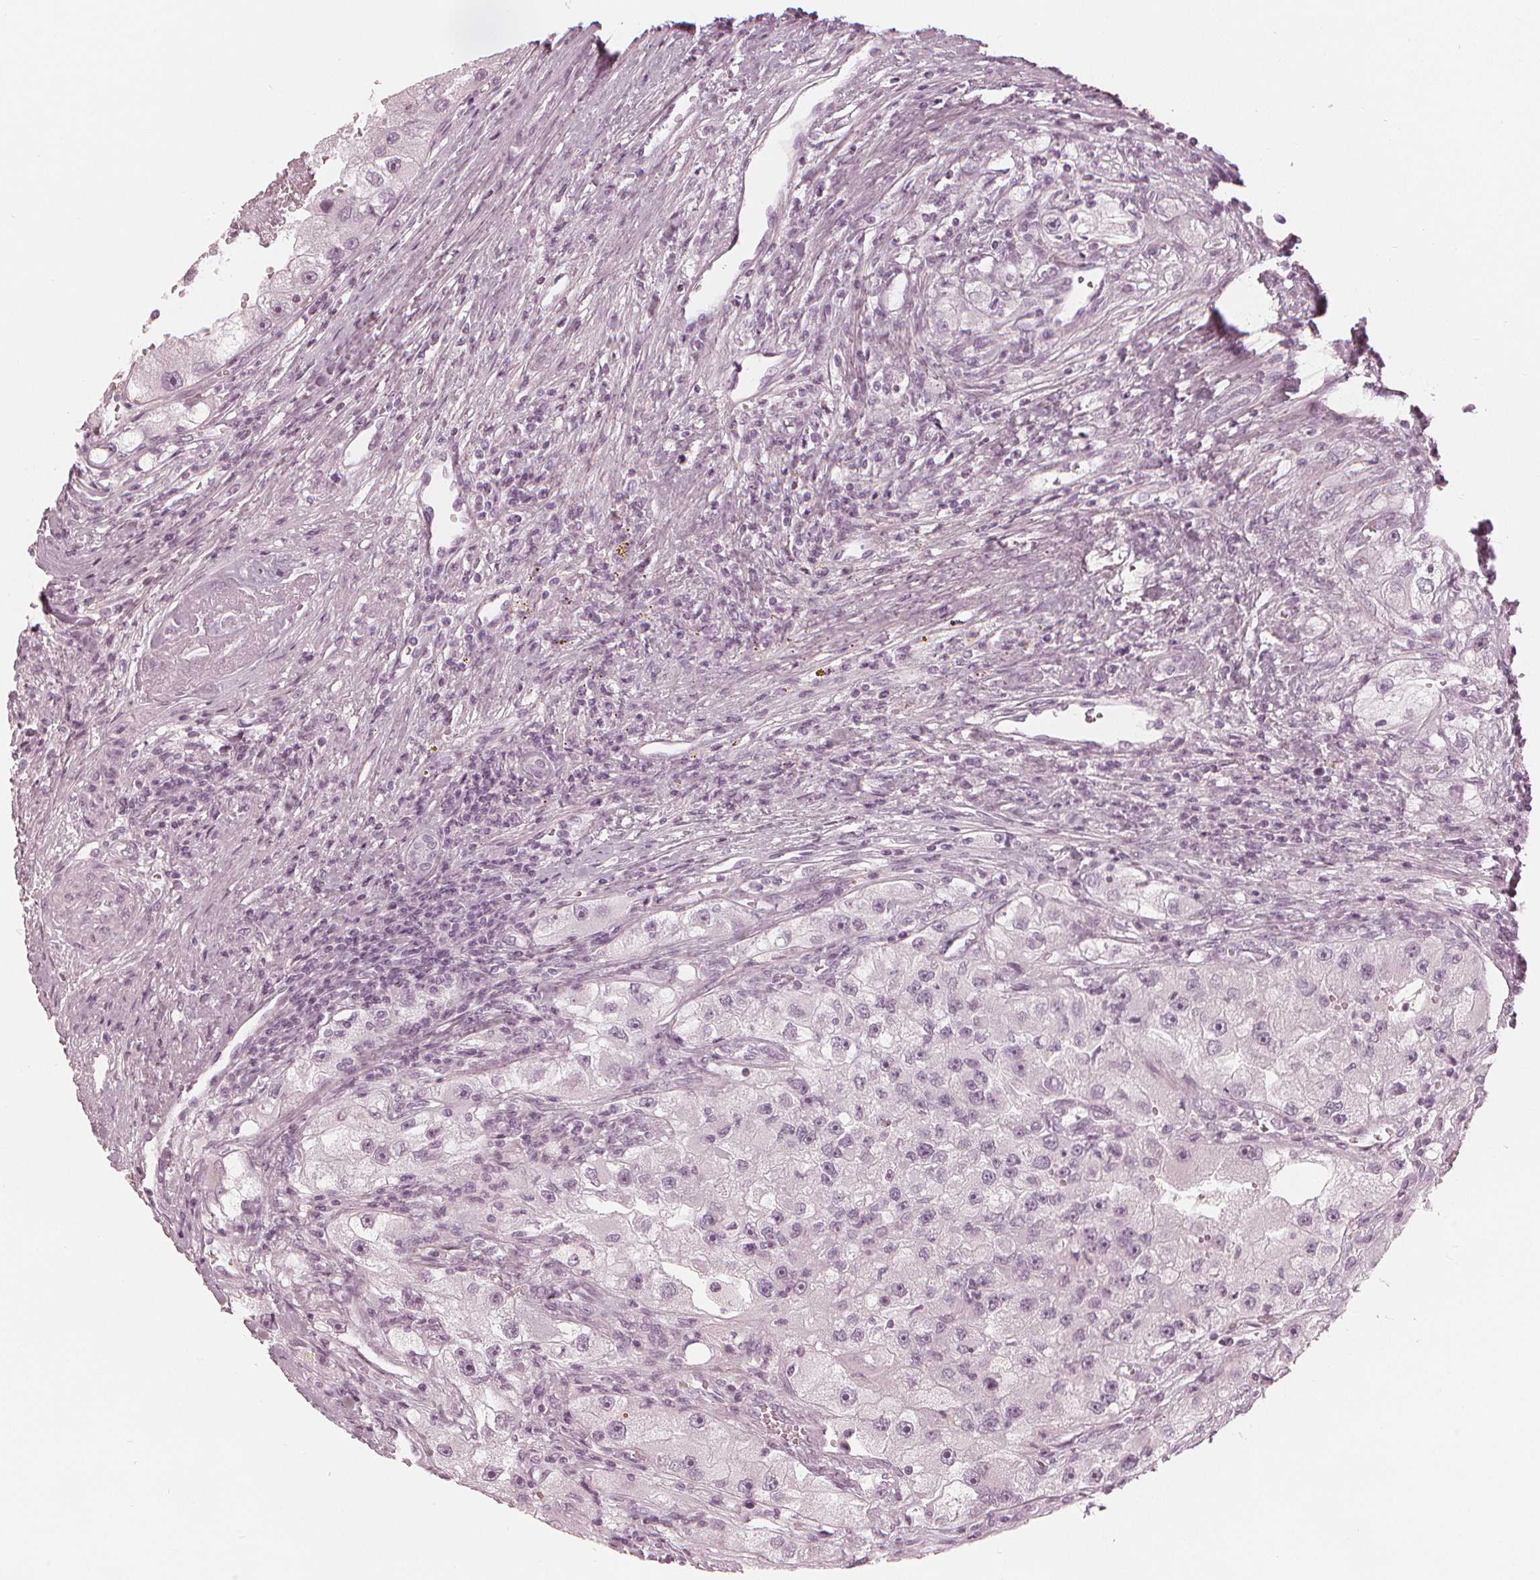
{"staining": {"intensity": "negative", "quantity": "none", "location": "none"}, "tissue": "renal cancer", "cell_type": "Tumor cells", "image_type": "cancer", "snomed": [{"axis": "morphology", "description": "Adenocarcinoma, NOS"}, {"axis": "topography", "description": "Kidney"}], "caption": "Adenocarcinoma (renal) was stained to show a protein in brown. There is no significant staining in tumor cells.", "gene": "PAEP", "patient": {"sex": "male", "age": 63}}